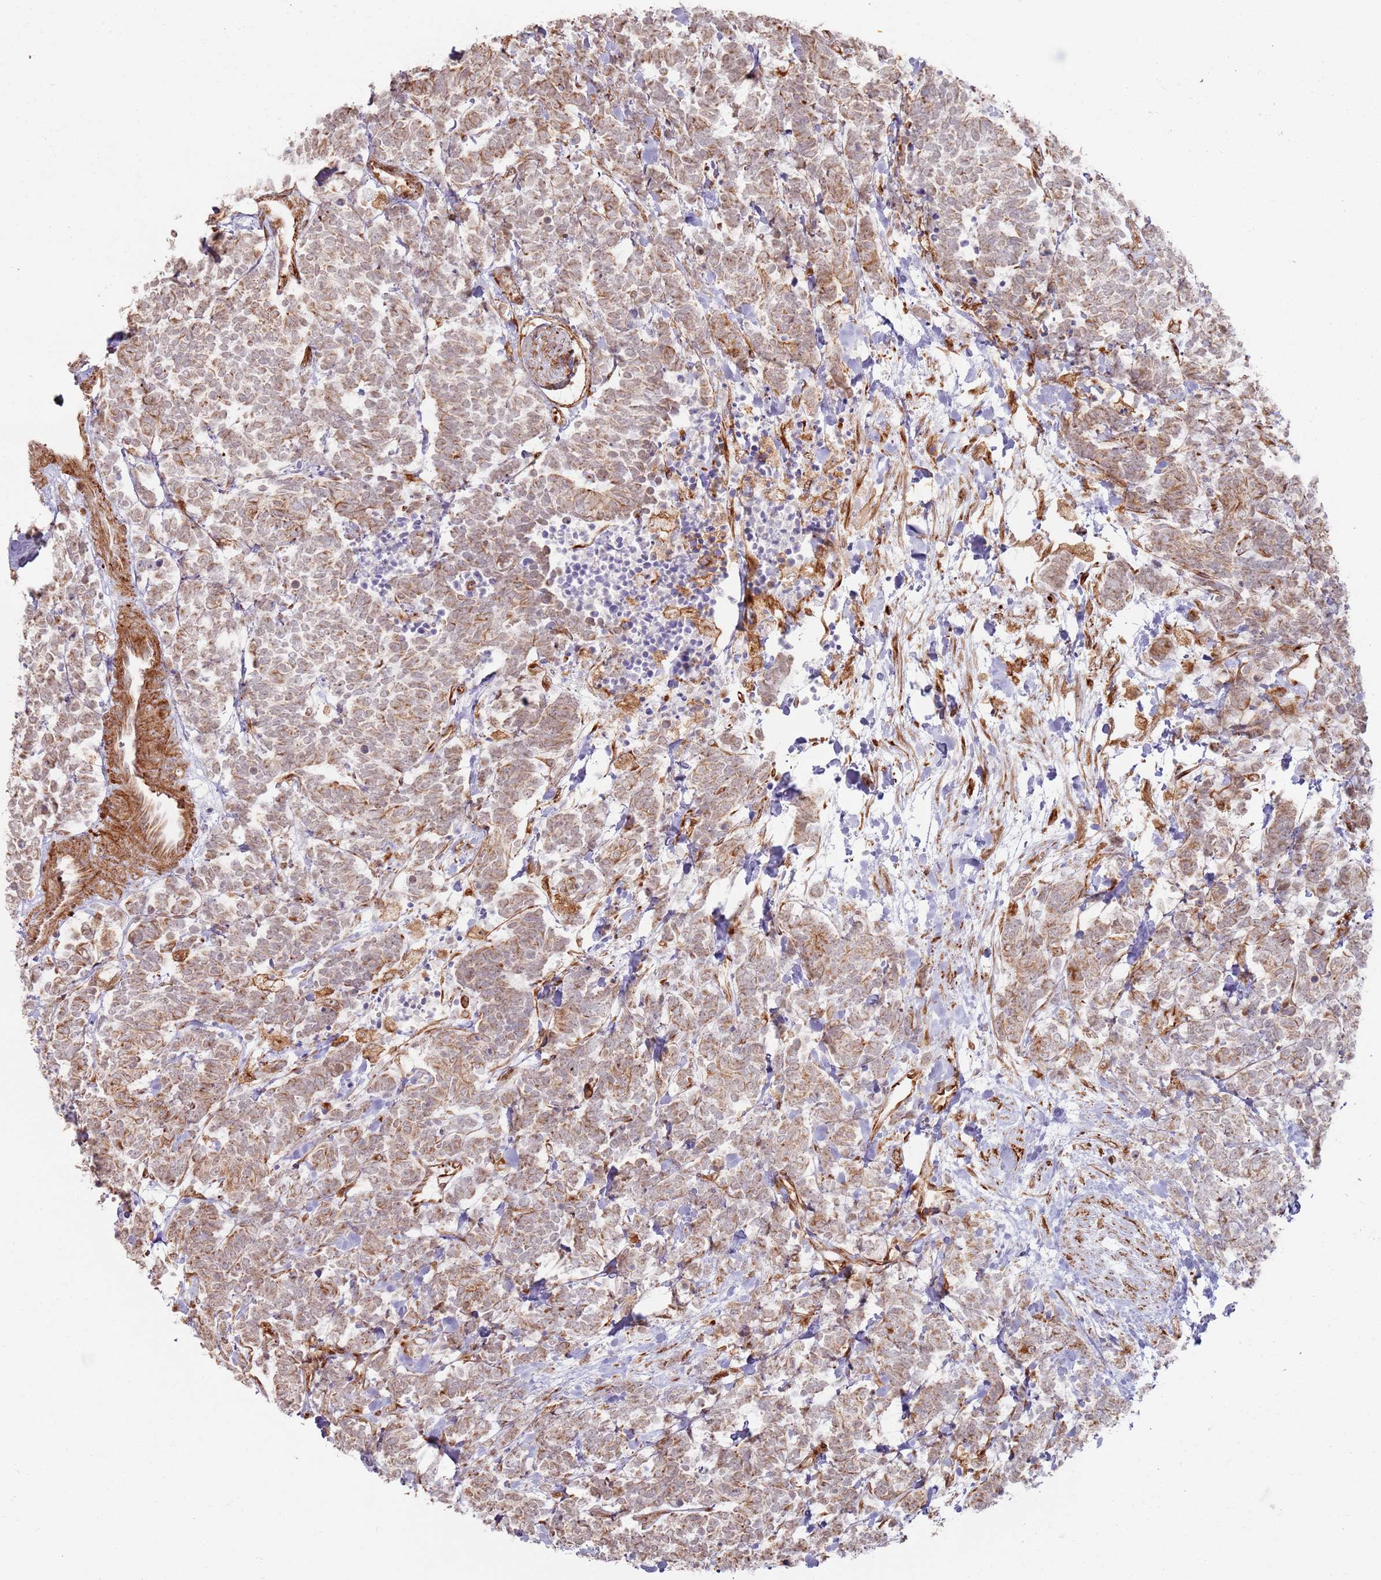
{"staining": {"intensity": "weak", "quantity": ">75%", "location": "cytoplasmic/membranous"}, "tissue": "carcinoid", "cell_type": "Tumor cells", "image_type": "cancer", "snomed": [{"axis": "morphology", "description": "Carcinoma, NOS"}, {"axis": "morphology", "description": "Carcinoid, malignant, NOS"}, {"axis": "topography", "description": "Prostate"}], "caption": "Carcinoid was stained to show a protein in brown. There is low levels of weak cytoplasmic/membranous expression in about >75% of tumor cells.", "gene": "PHF21A", "patient": {"sex": "male", "age": 57}}